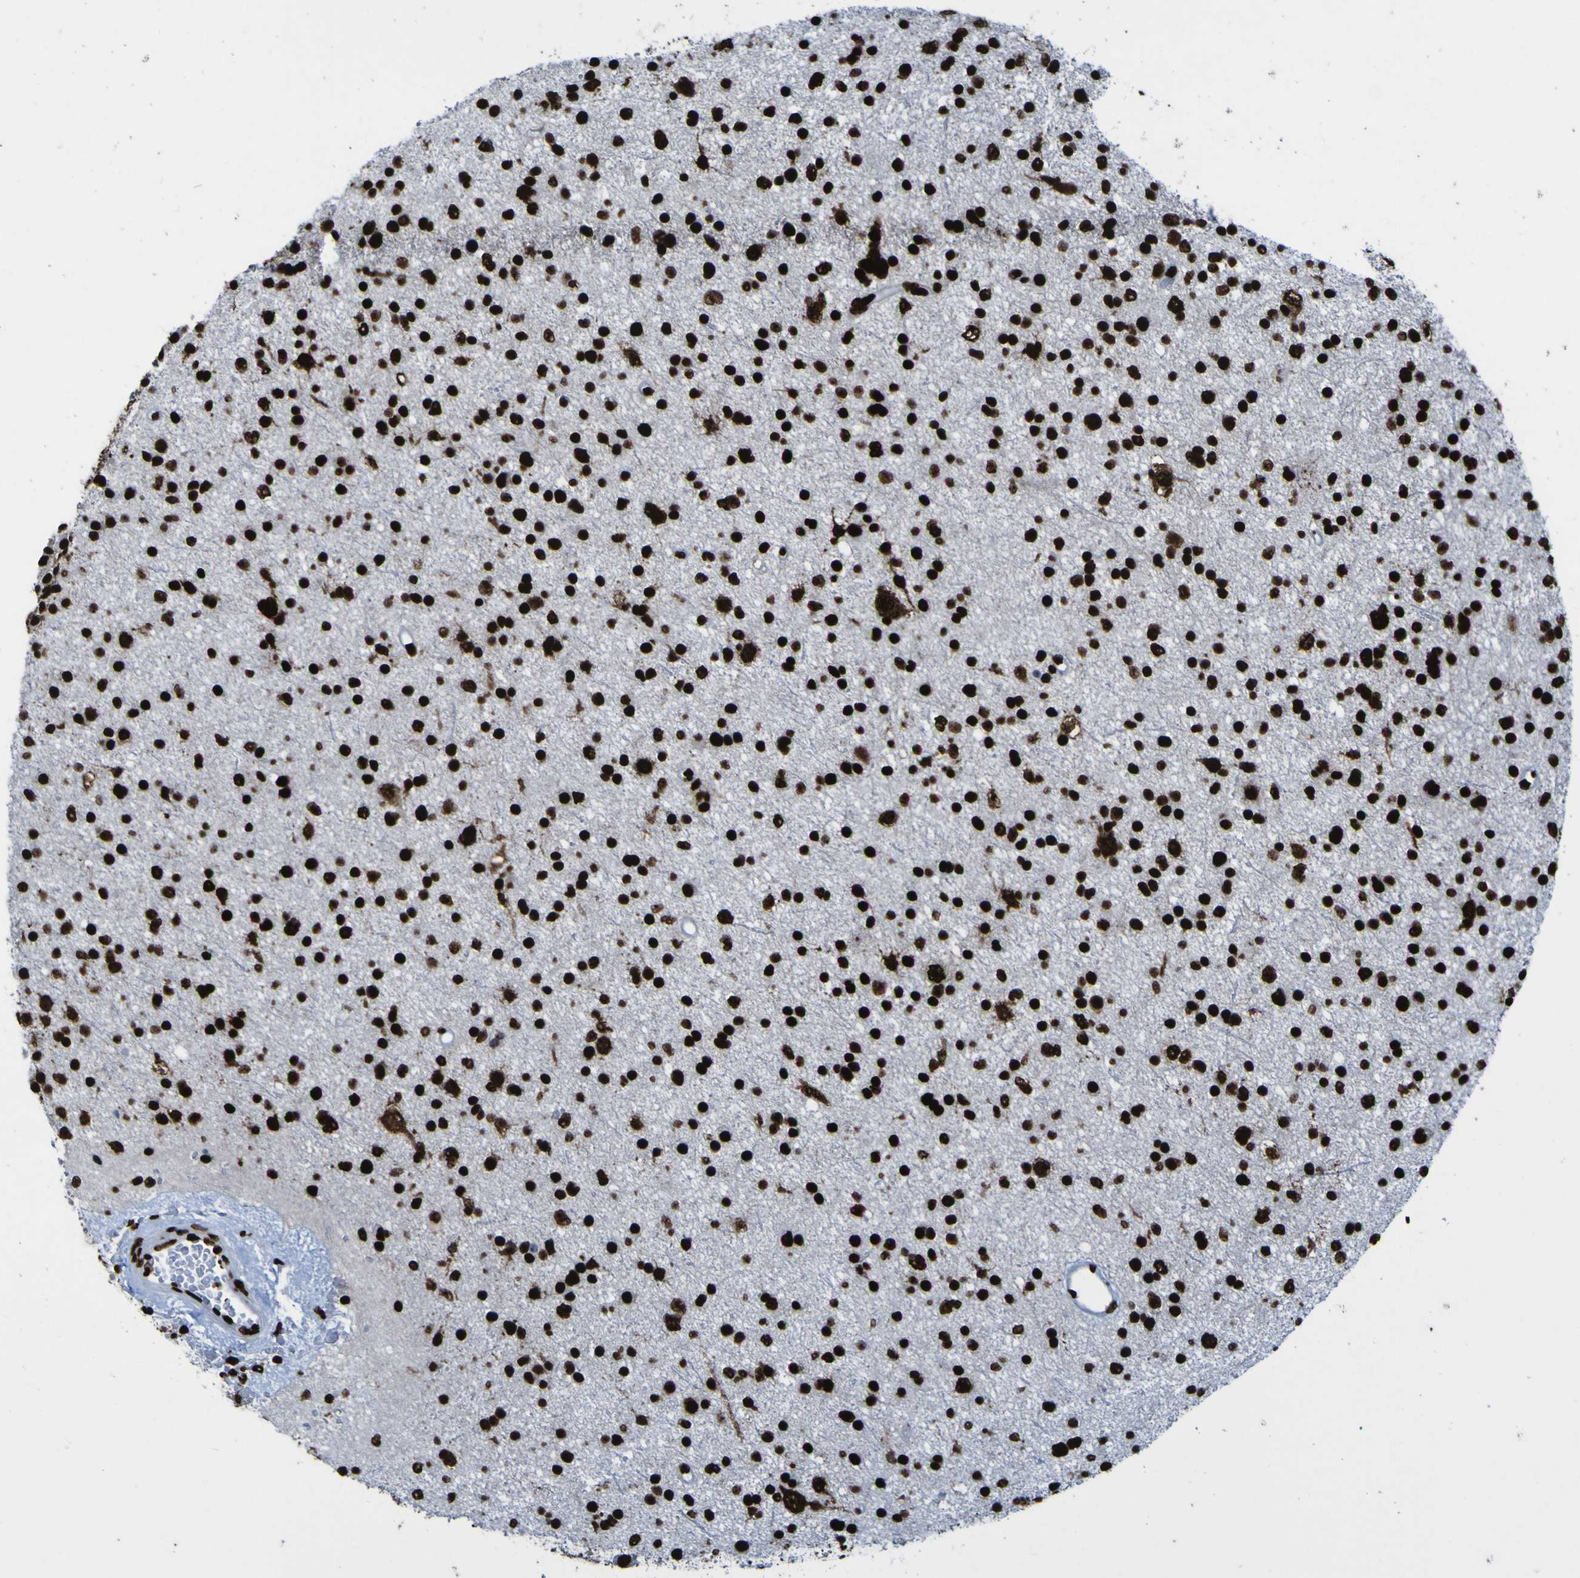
{"staining": {"intensity": "strong", "quantity": ">75%", "location": "nuclear"}, "tissue": "glioma", "cell_type": "Tumor cells", "image_type": "cancer", "snomed": [{"axis": "morphology", "description": "Glioma, malignant, Low grade"}, {"axis": "topography", "description": "Brain"}], "caption": "An image of malignant glioma (low-grade) stained for a protein displays strong nuclear brown staining in tumor cells.", "gene": "NPM1", "patient": {"sex": "female", "age": 37}}